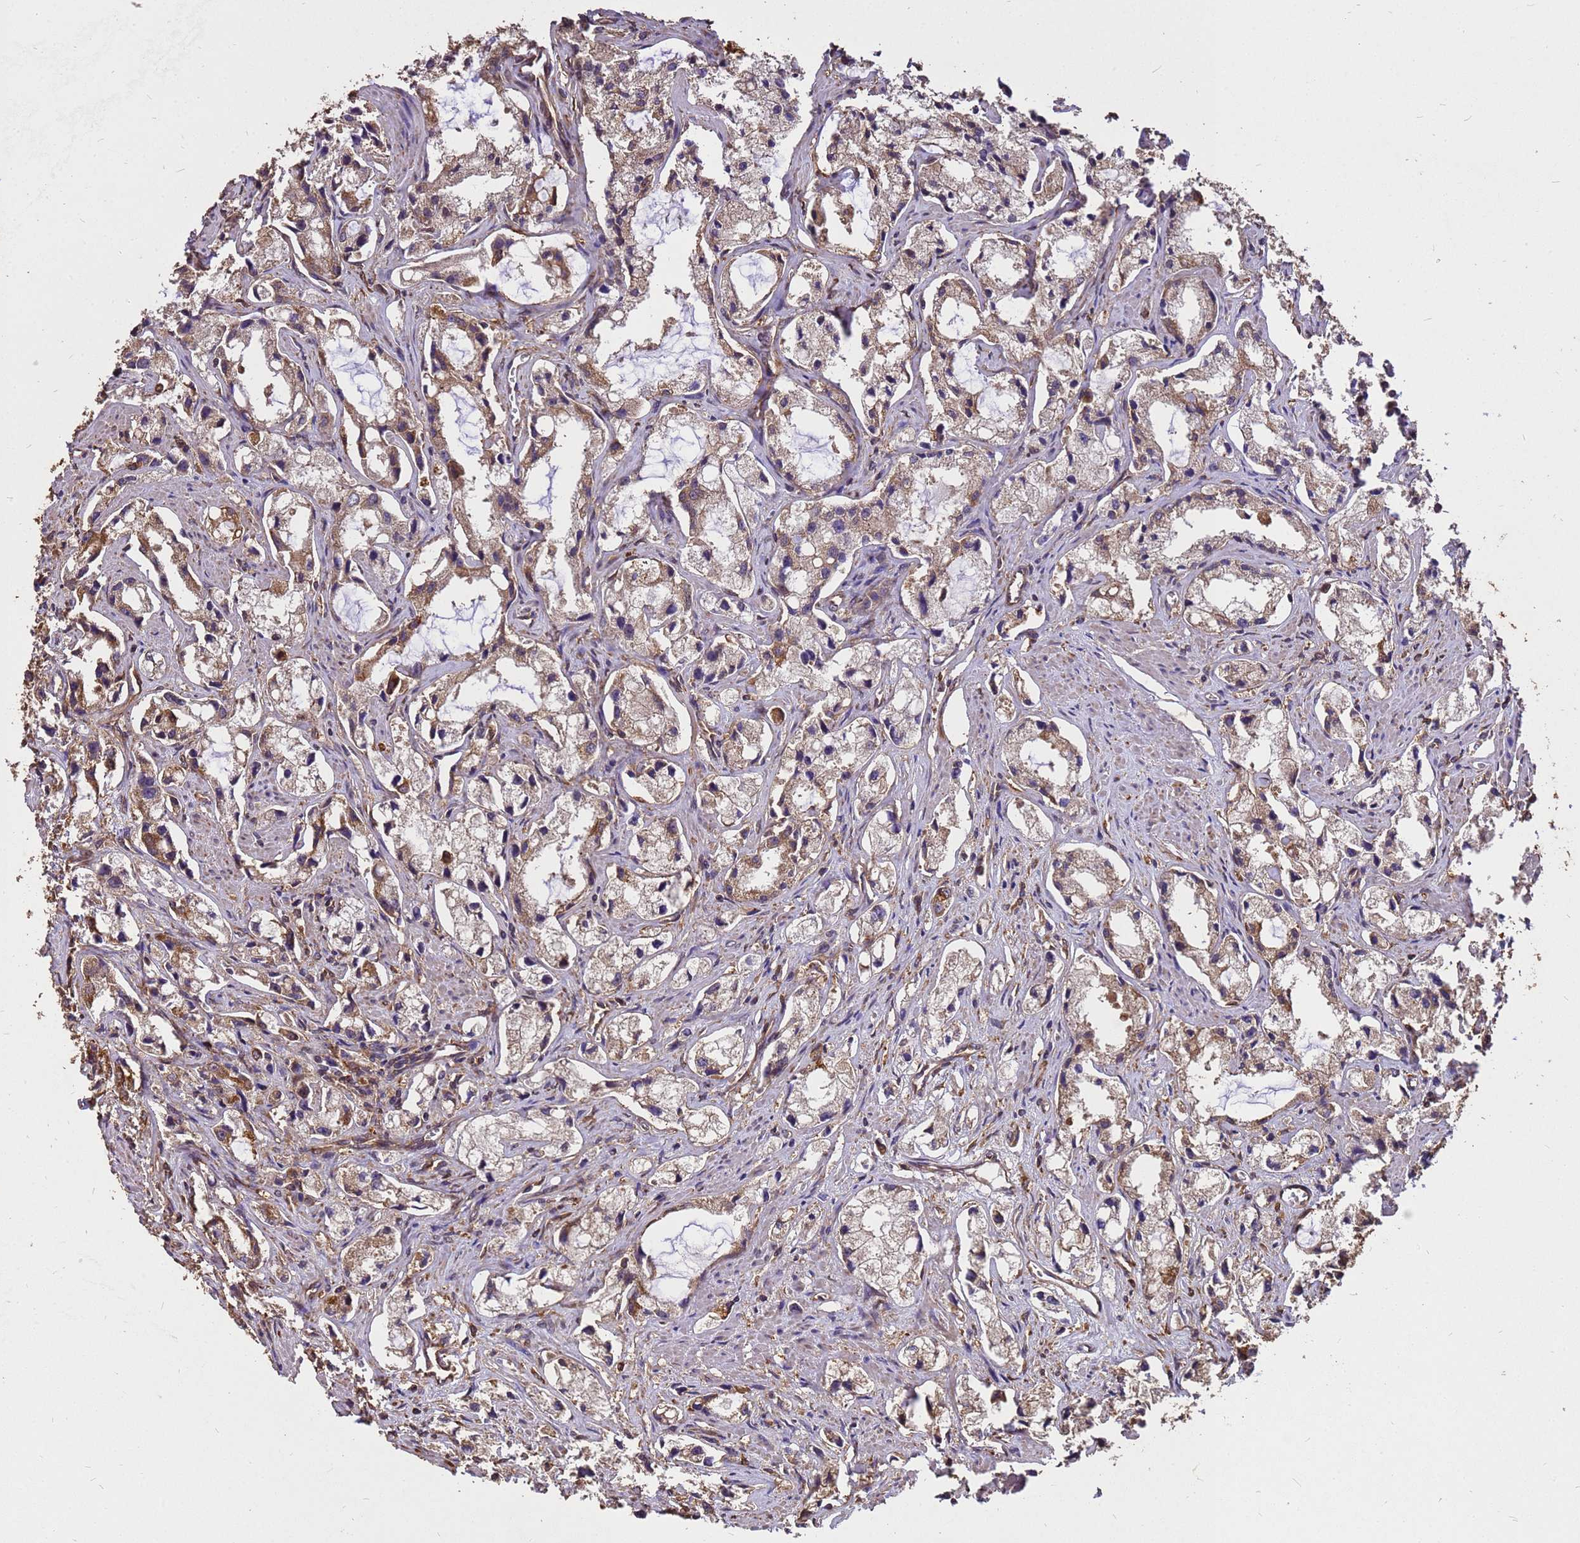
{"staining": {"intensity": "moderate", "quantity": ">75%", "location": "cytoplasmic/membranous"}, "tissue": "prostate cancer", "cell_type": "Tumor cells", "image_type": "cancer", "snomed": [{"axis": "morphology", "description": "Adenocarcinoma, High grade"}, {"axis": "topography", "description": "Prostate"}], "caption": "Prostate cancer (high-grade adenocarcinoma) tissue demonstrates moderate cytoplasmic/membranous staining in approximately >75% of tumor cells, visualized by immunohistochemistry. Using DAB (3,3'-diaminobenzidine) (brown) and hematoxylin (blue) stains, captured at high magnification using brightfield microscopy.", "gene": "ZNF618", "patient": {"sex": "male", "age": 66}}